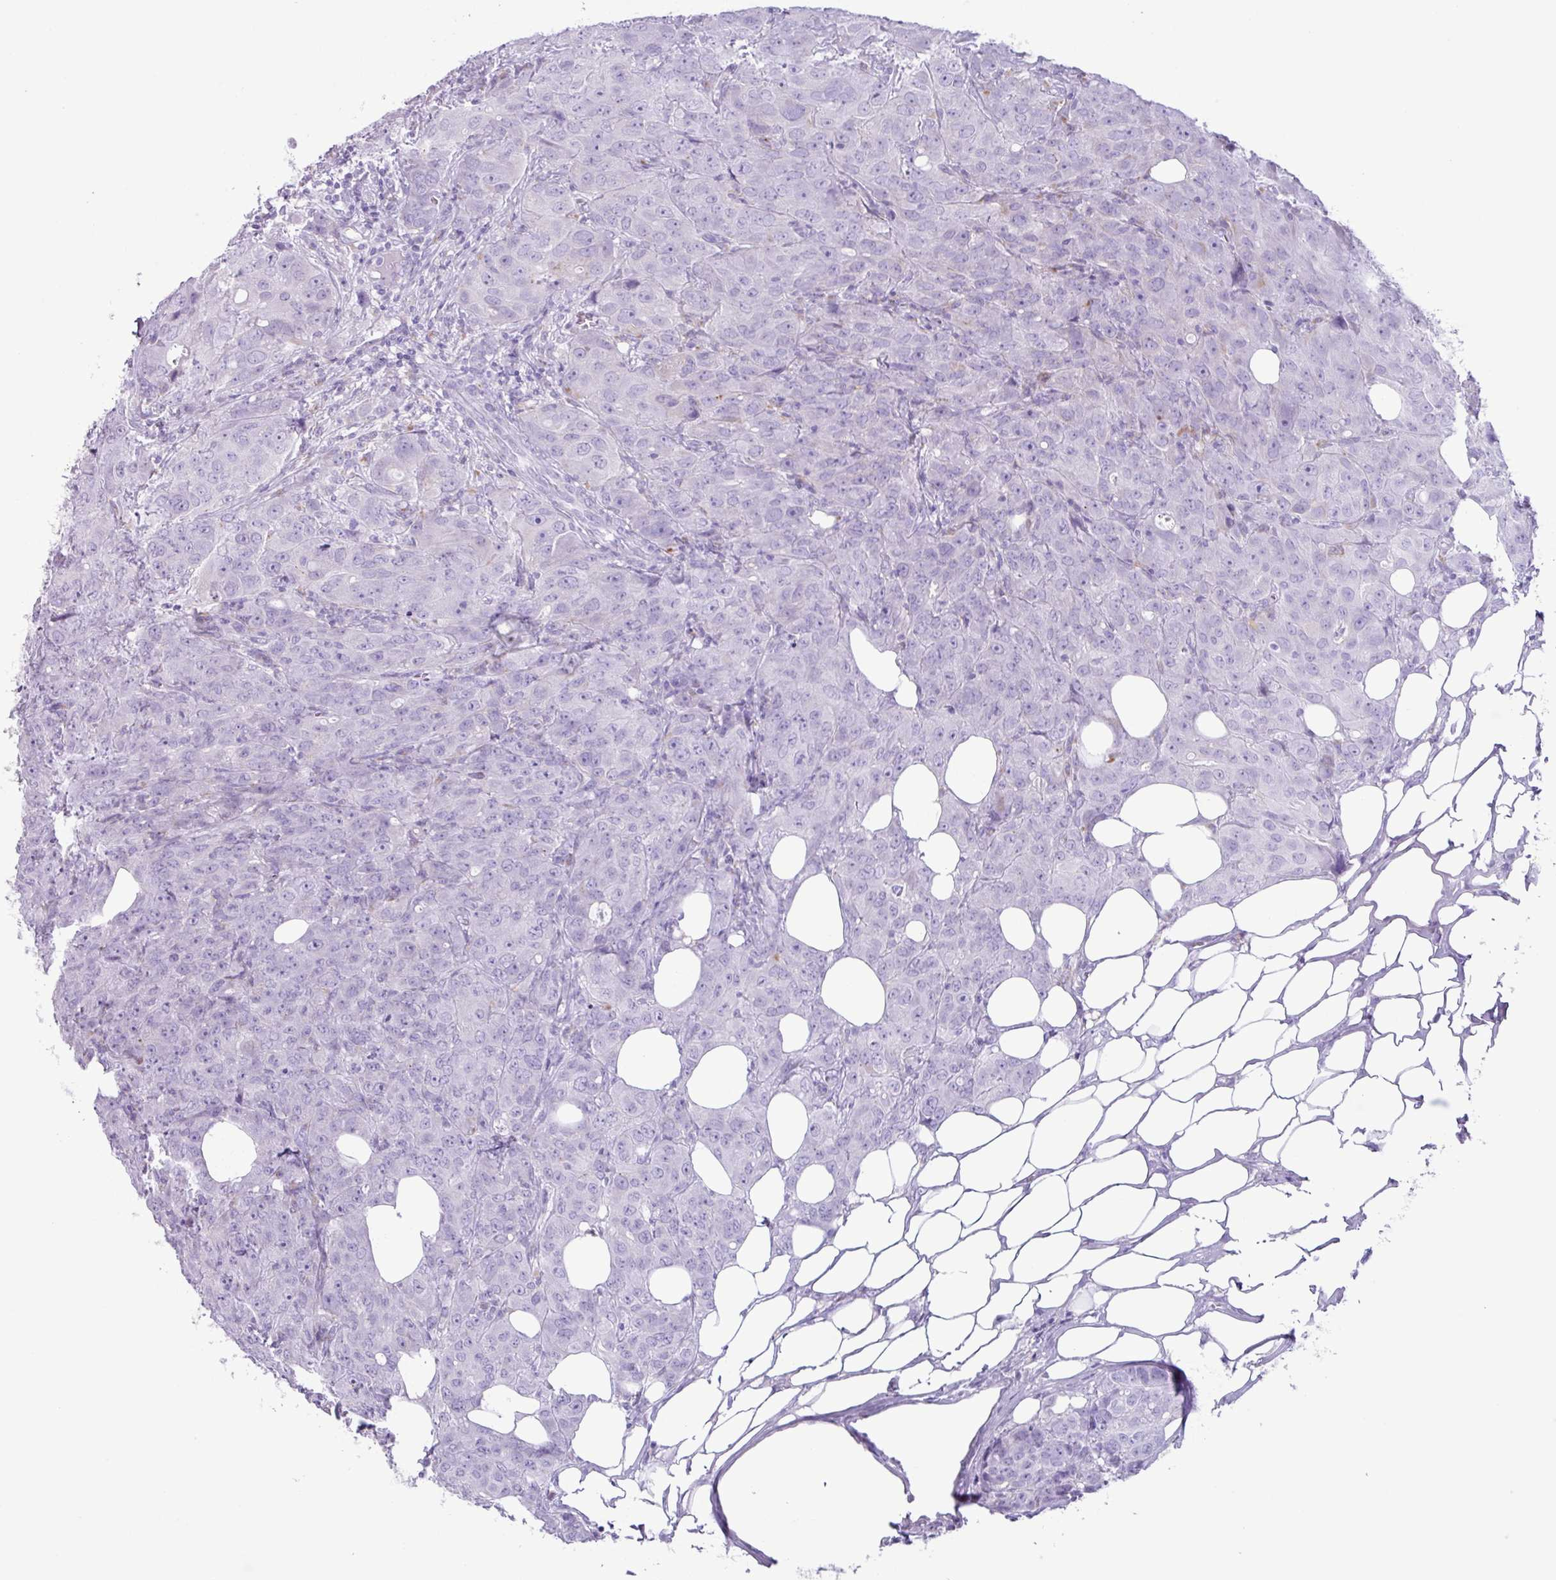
{"staining": {"intensity": "negative", "quantity": "none", "location": "none"}, "tissue": "breast cancer", "cell_type": "Tumor cells", "image_type": "cancer", "snomed": [{"axis": "morphology", "description": "Duct carcinoma"}, {"axis": "topography", "description": "Breast"}], "caption": "Immunohistochemistry (IHC) image of breast cancer stained for a protein (brown), which shows no expression in tumor cells.", "gene": "AGO3", "patient": {"sex": "female", "age": 43}}